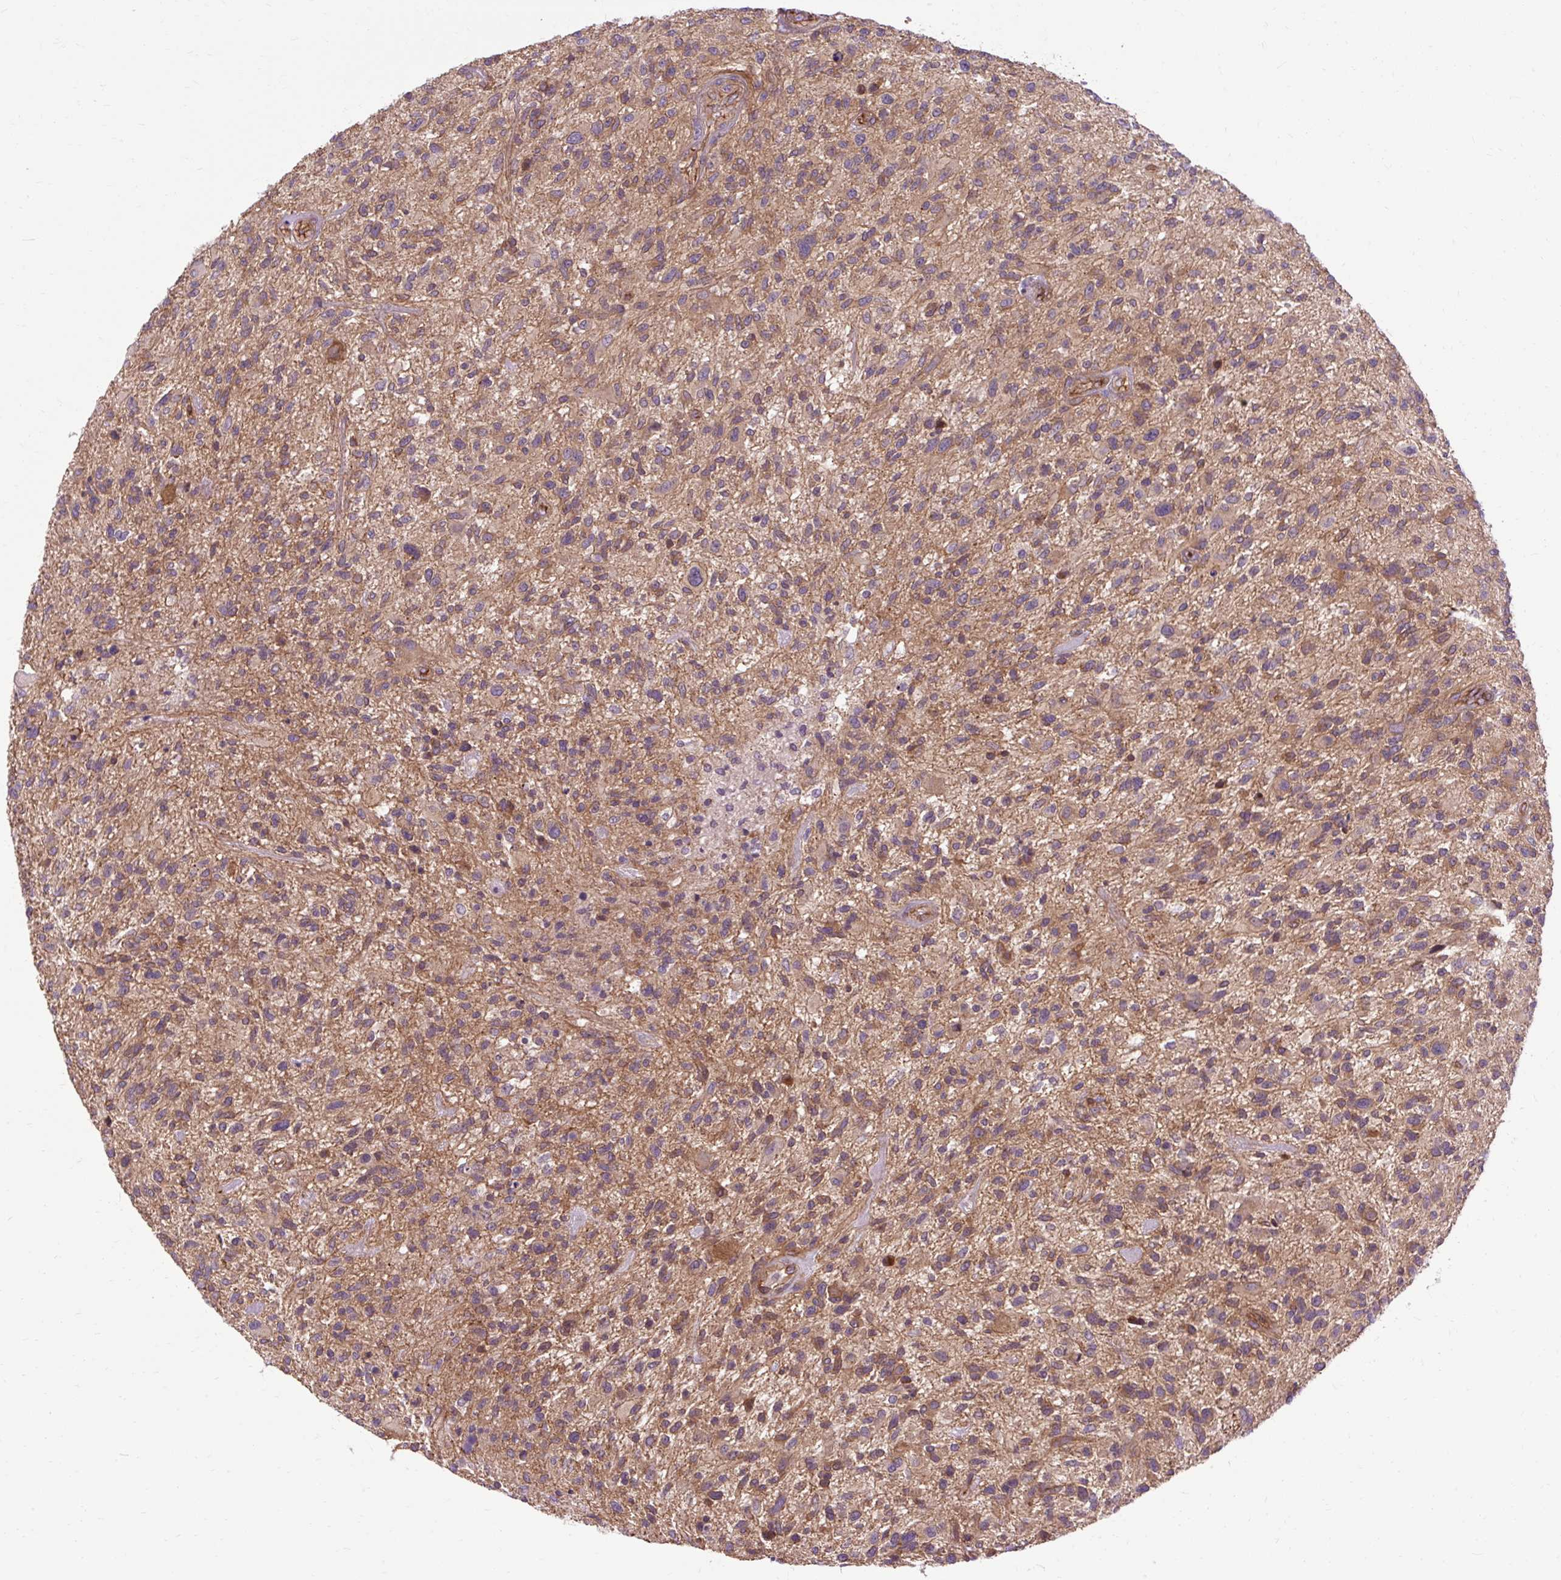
{"staining": {"intensity": "moderate", "quantity": "25%-75%", "location": "cytoplasmic/membranous"}, "tissue": "glioma", "cell_type": "Tumor cells", "image_type": "cancer", "snomed": [{"axis": "morphology", "description": "Glioma, malignant, High grade"}, {"axis": "topography", "description": "Brain"}], "caption": "High-power microscopy captured an immunohistochemistry (IHC) micrograph of malignant glioma (high-grade), revealing moderate cytoplasmic/membranous positivity in about 25%-75% of tumor cells.", "gene": "CCDC93", "patient": {"sex": "male", "age": 47}}